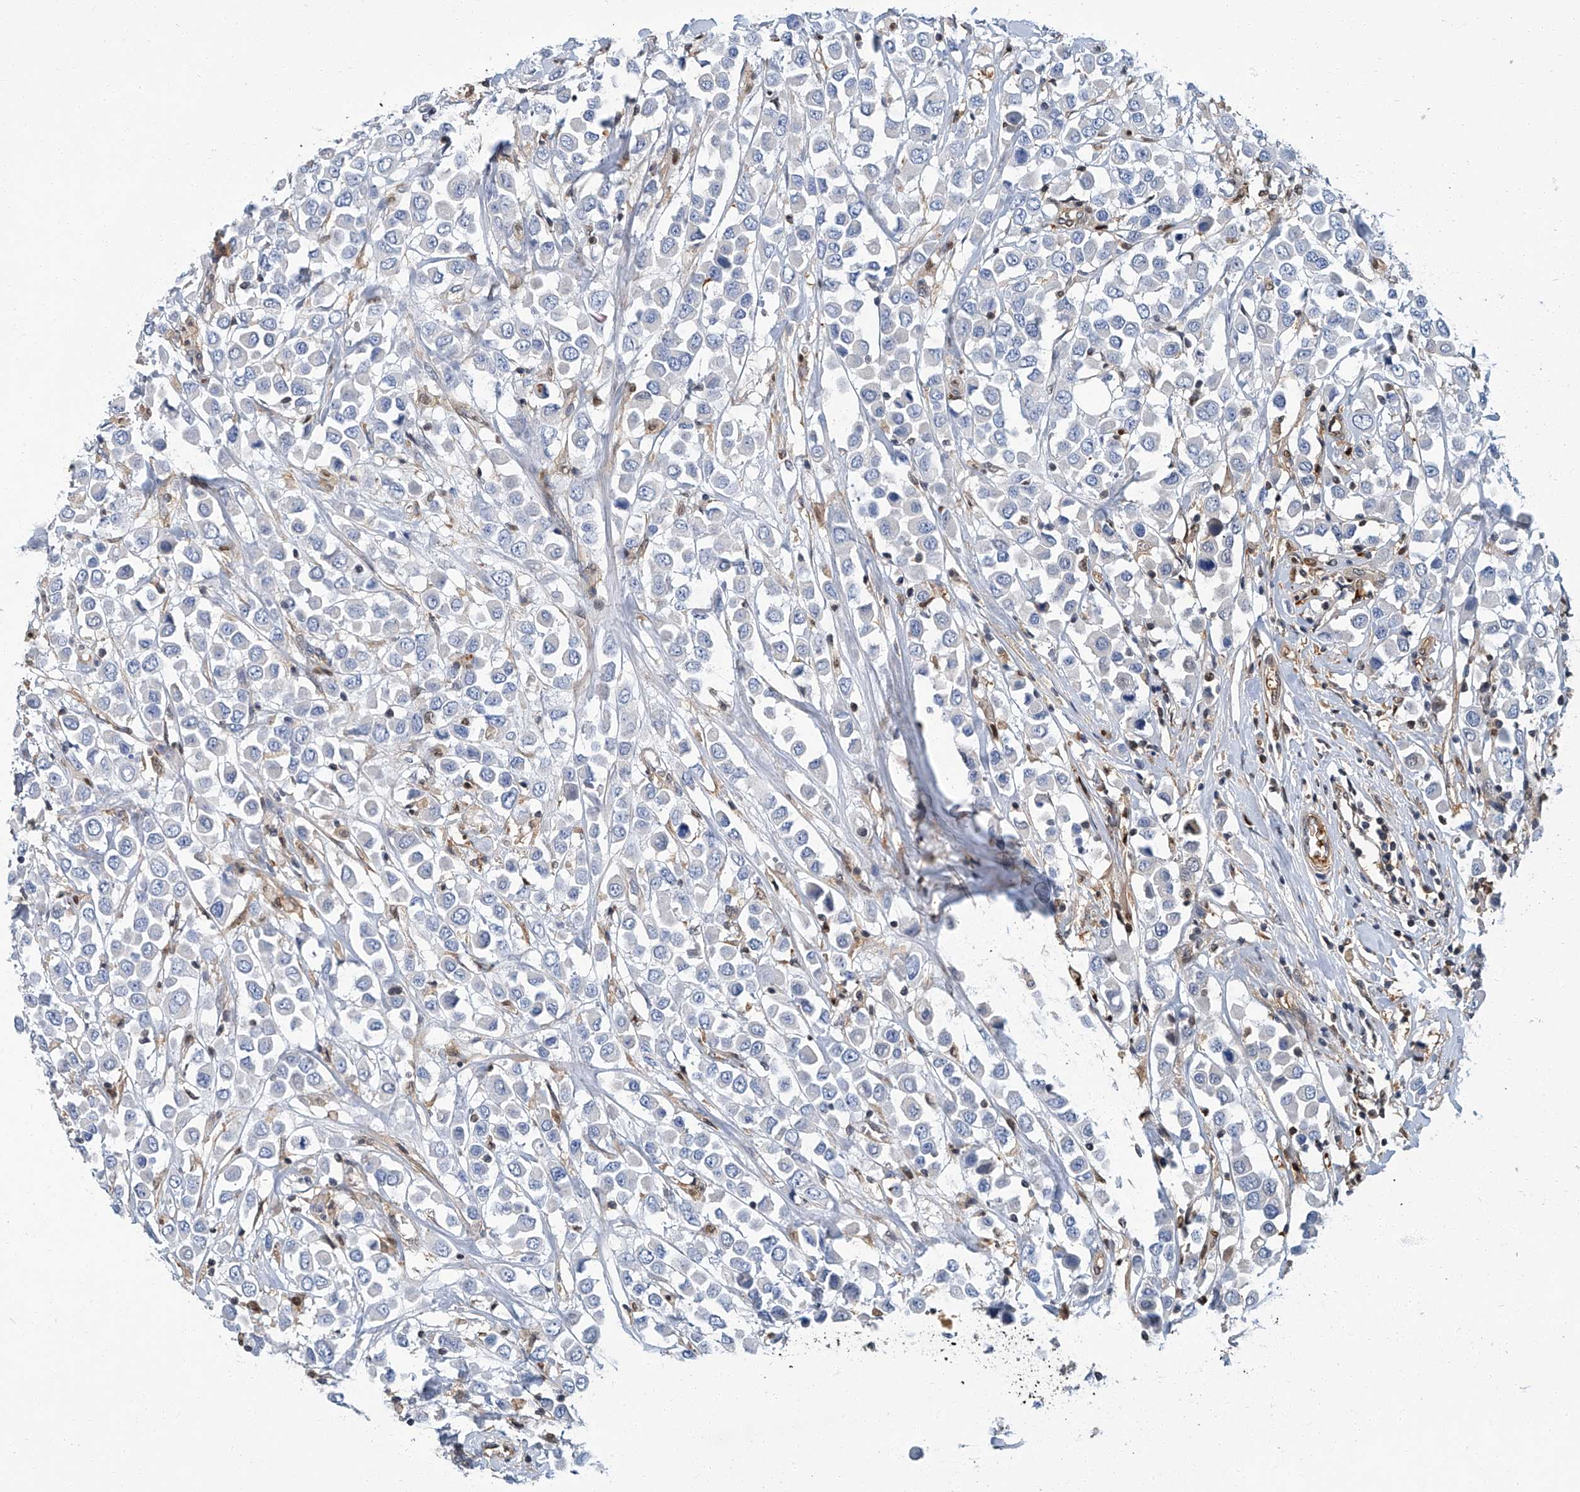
{"staining": {"intensity": "negative", "quantity": "none", "location": "none"}, "tissue": "breast cancer", "cell_type": "Tumor cells", "image_type": "cancer", "snomed": [{"axis": "morphology", "description": "Duct carcinoma"}, {"axis": "topography", "description": "Breast"}], "caption": "The IHC photomicrograph has no significant expression in tumor cells of breast cancer tissue.", "gene": "PSMB10", "patient": {"sex": "female", "age": 61}}